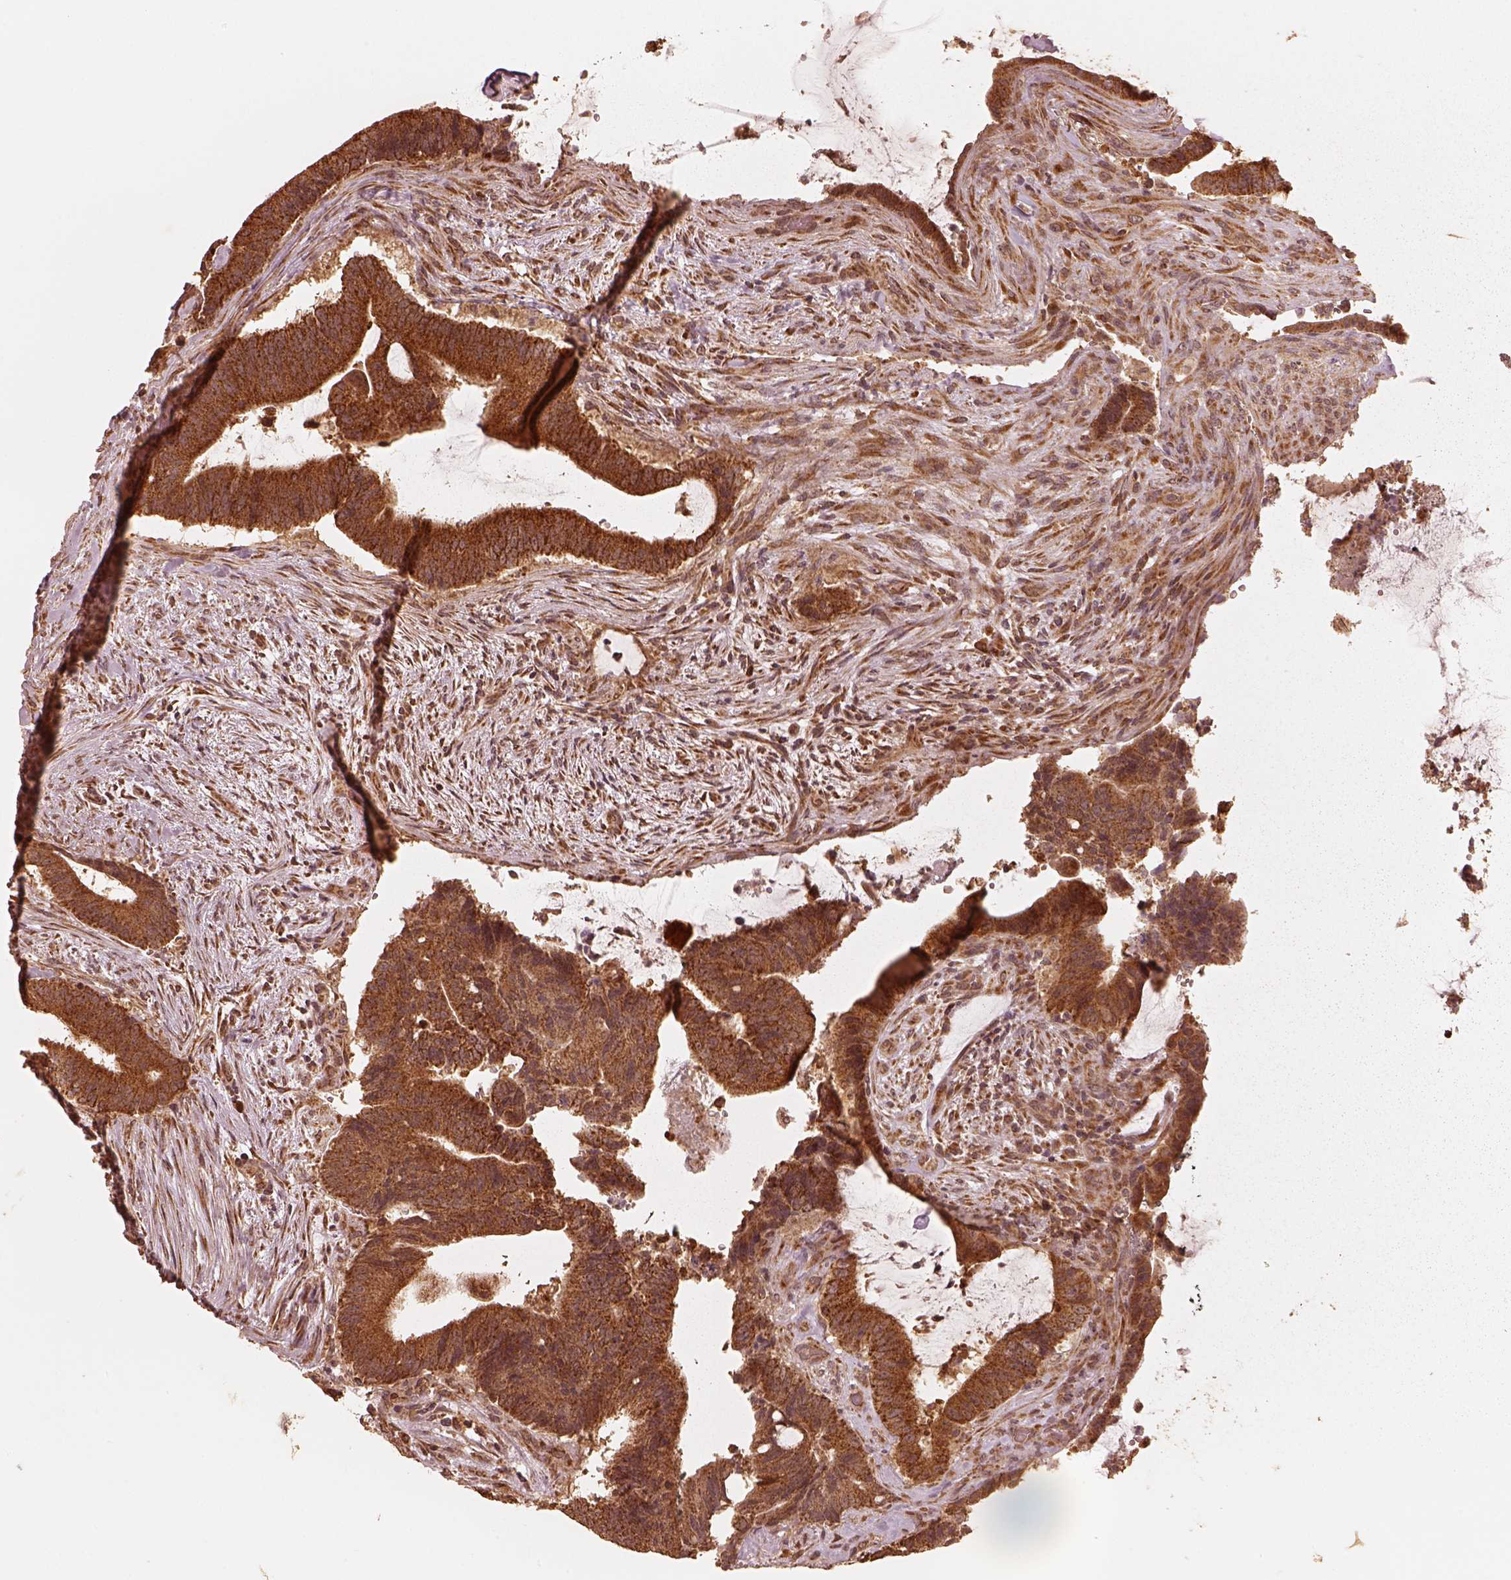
{"staining": {"intensity": "strong", "quantity": ">75%", "location": "cytoplasmic/membranous"}, "tissue": "colorectal cancer", "cell_type": "Tumor cells", "image_type": "cancer", "snomed": [{"axis": "morphology", "description": "Adenocarcinoma, NOS"}, {"axis": "topography", "description": "Colon"}], "caption": "Protein expression by immunohistochemistry (IHC) shows strong cytoplasmic/membranous expression in about >75% of tumor cells in colorectal cancer (adenocarcinoma).", "gene": "DNAJC25", "patient": {"sex": "female", "age": 43}}